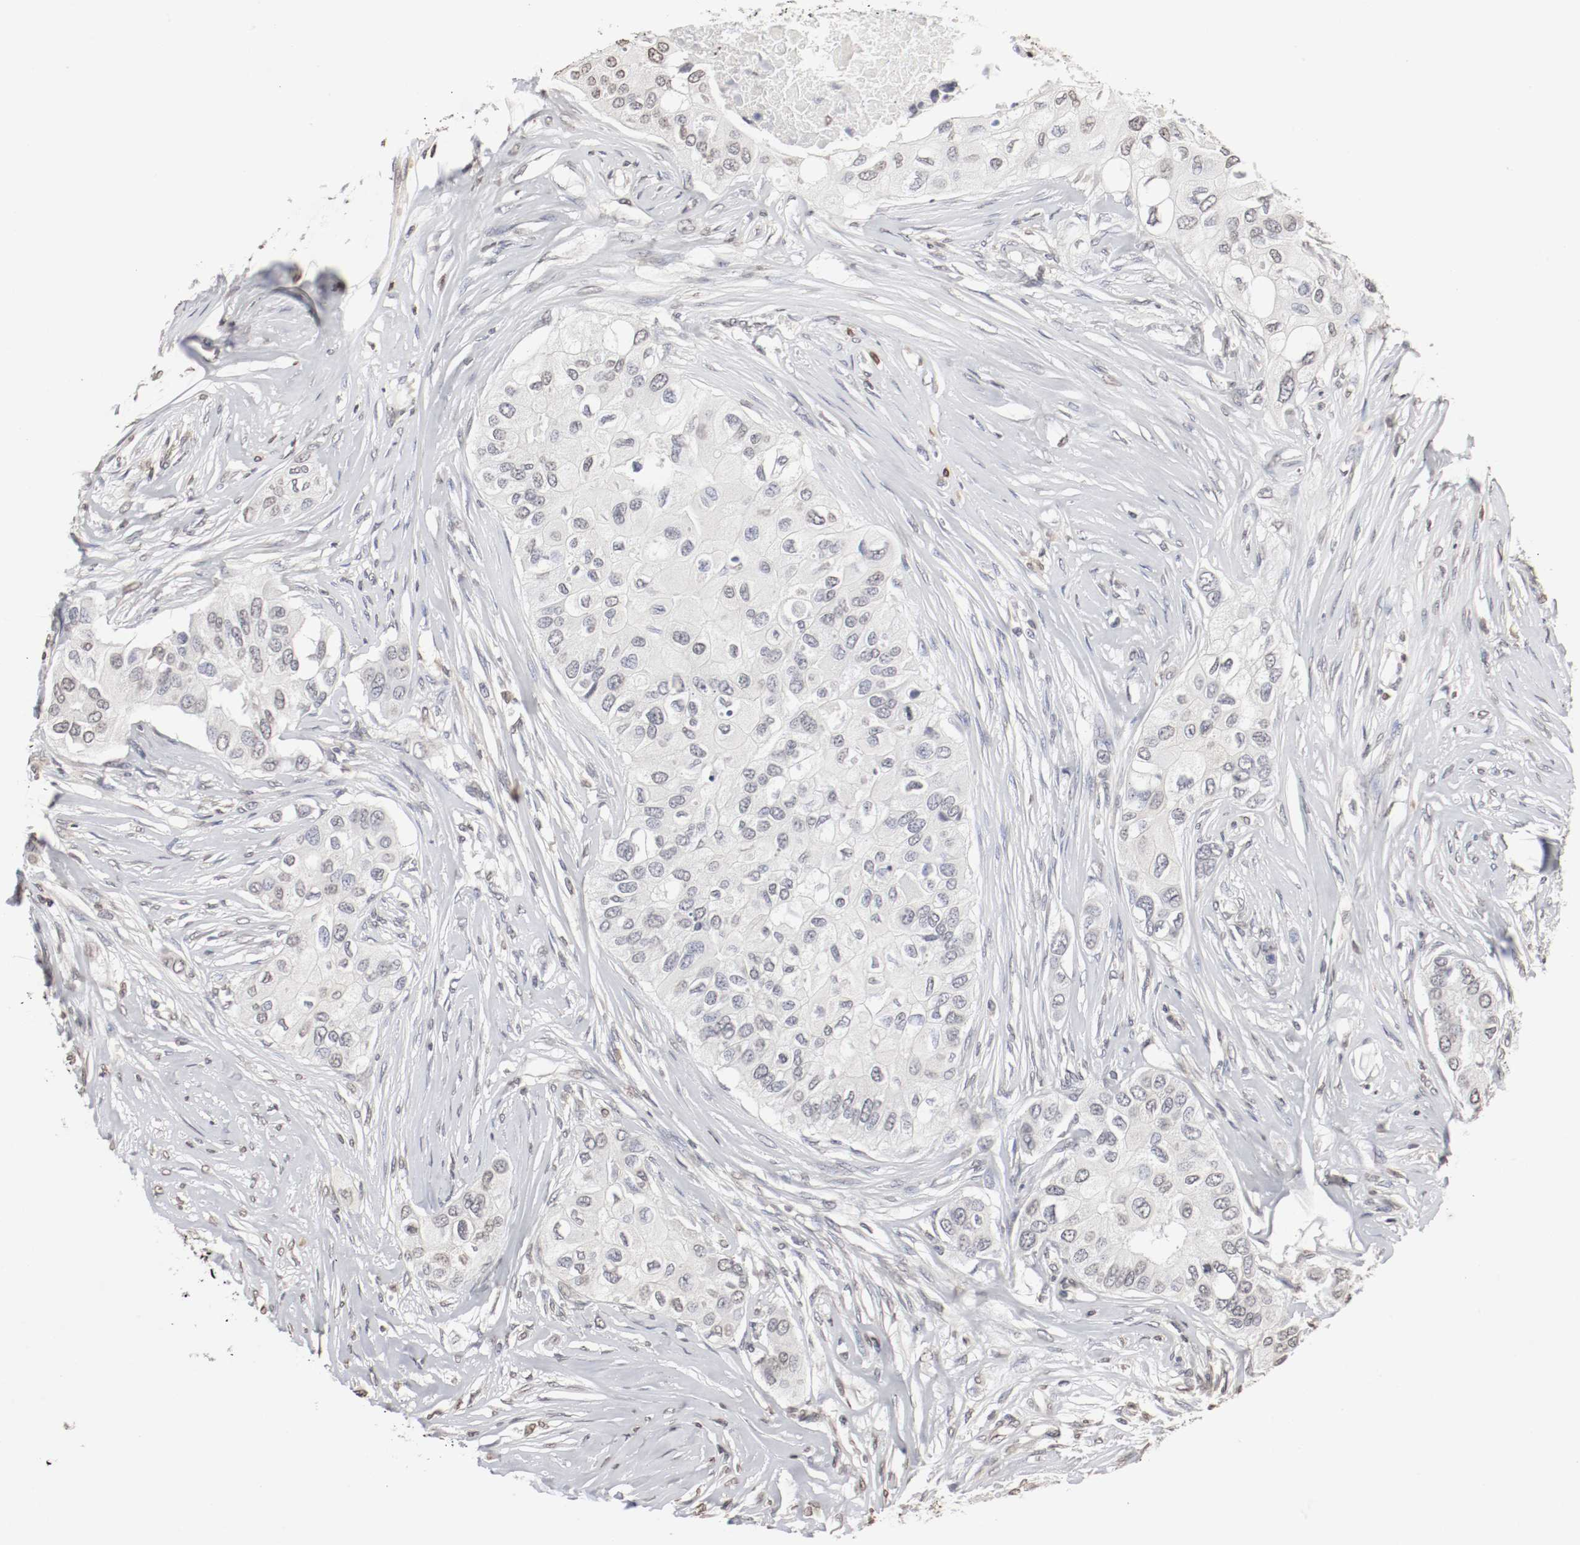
{"staining": {"intensity": "negative", "quantity": "none", "location": "none"}, "tissue": "breast cancer", "cell_type": "Tumor cells", "image_type": "cancer", "snomed": [{"axis": "morphology", "description": "Normal tissue, NOS"}, {"axis": "morphology", "description": "Duct carcinoma"}, {"axis": "topography", "description": "Breast"}], "caption": "Micrograph shows no protein expression in tumor cells of breast cancer (intraductal carcinoma) tissue.", "gene": "WASL", "patient": {"sex": "female", "age": 49}}